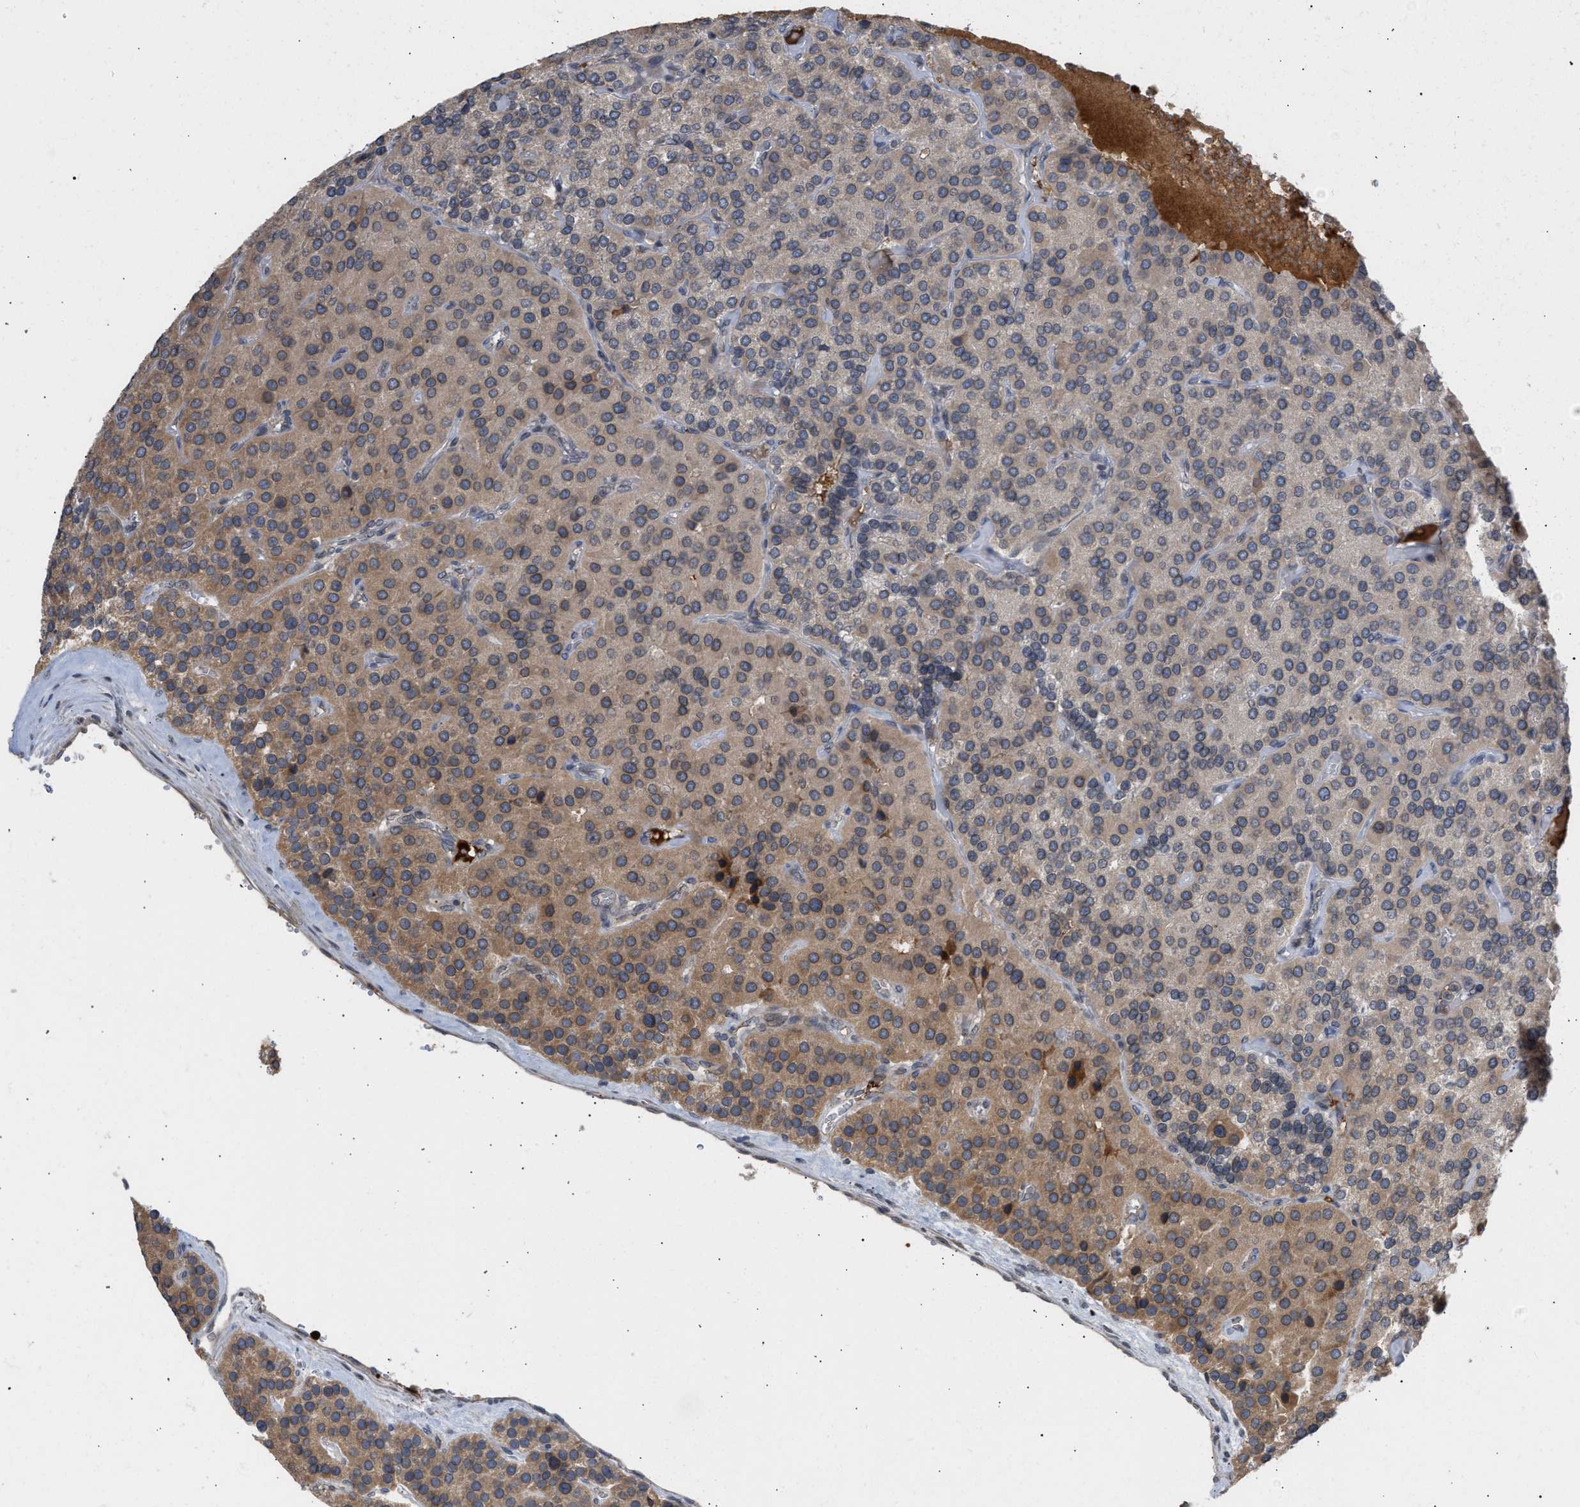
{"staining": {"intensity": "weak", "quantity": "25%-75%", "location": "cytoplasmic/membranous"}, "tissue": "parathyroid gland", "cell_type": "Glandular cells", "image_type": "normal", "snomed": [{"axis": "morphology", "description": "Normal tissue, NOS"}, {"axis": "morphology", "description": "Adenoma, NOS"}, {"axis": "topography", "description": "Parathyroid gland"}], "caption": "Benign parathyroid gland shows weak cytoplasmic/membranous expression in approximately 25%-75% of glandular cells, visualized by immunohistochemistry. (IHC, brightfield microscopy, high magnification).", "gene": "NUP62", "patient": {"sex": "female", "age": 86}}